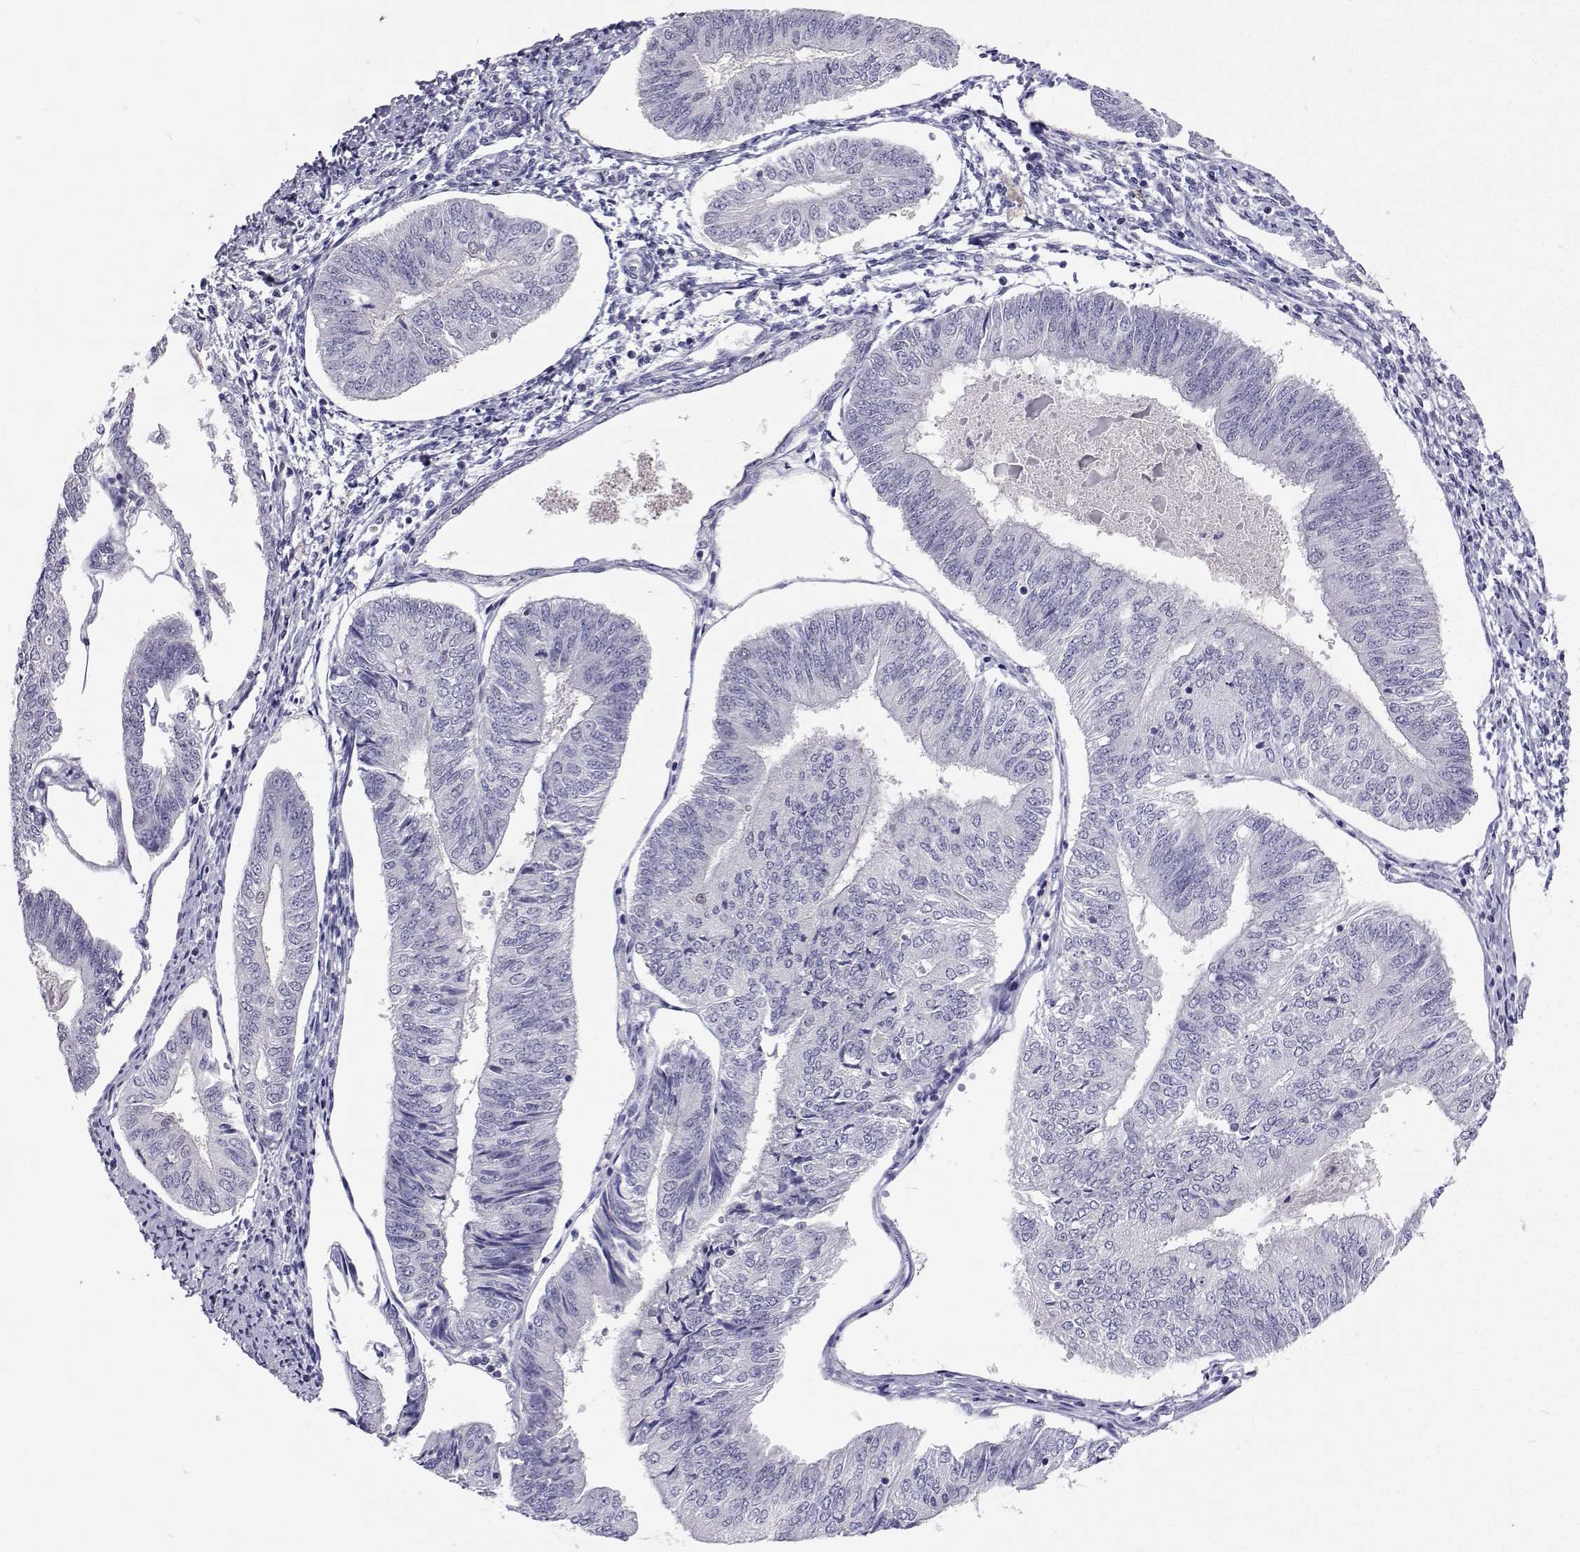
{"staining": {"intensity": "negative", "quantity": "none", "location": "none"}, "tissue": "endometrial cancer", "cell_type": "Tumor cells", "image_type": "cancer", "snomed": [{"axis": "morphology", "description": "Adenocarcinoma, NOS"}, {"axis": "topography", "description": "Endometrium"}], "caption": "The image displays no staining of tumor cells in endometrial adenocarcinoma. The staining was performed using DAB to visualize the protein expression in brown, while the nuclei were stained in blue with hematoxylin (Magnification: 20x).", "gene": "GALM", "patient": {"sex": "female", "age": 58}}